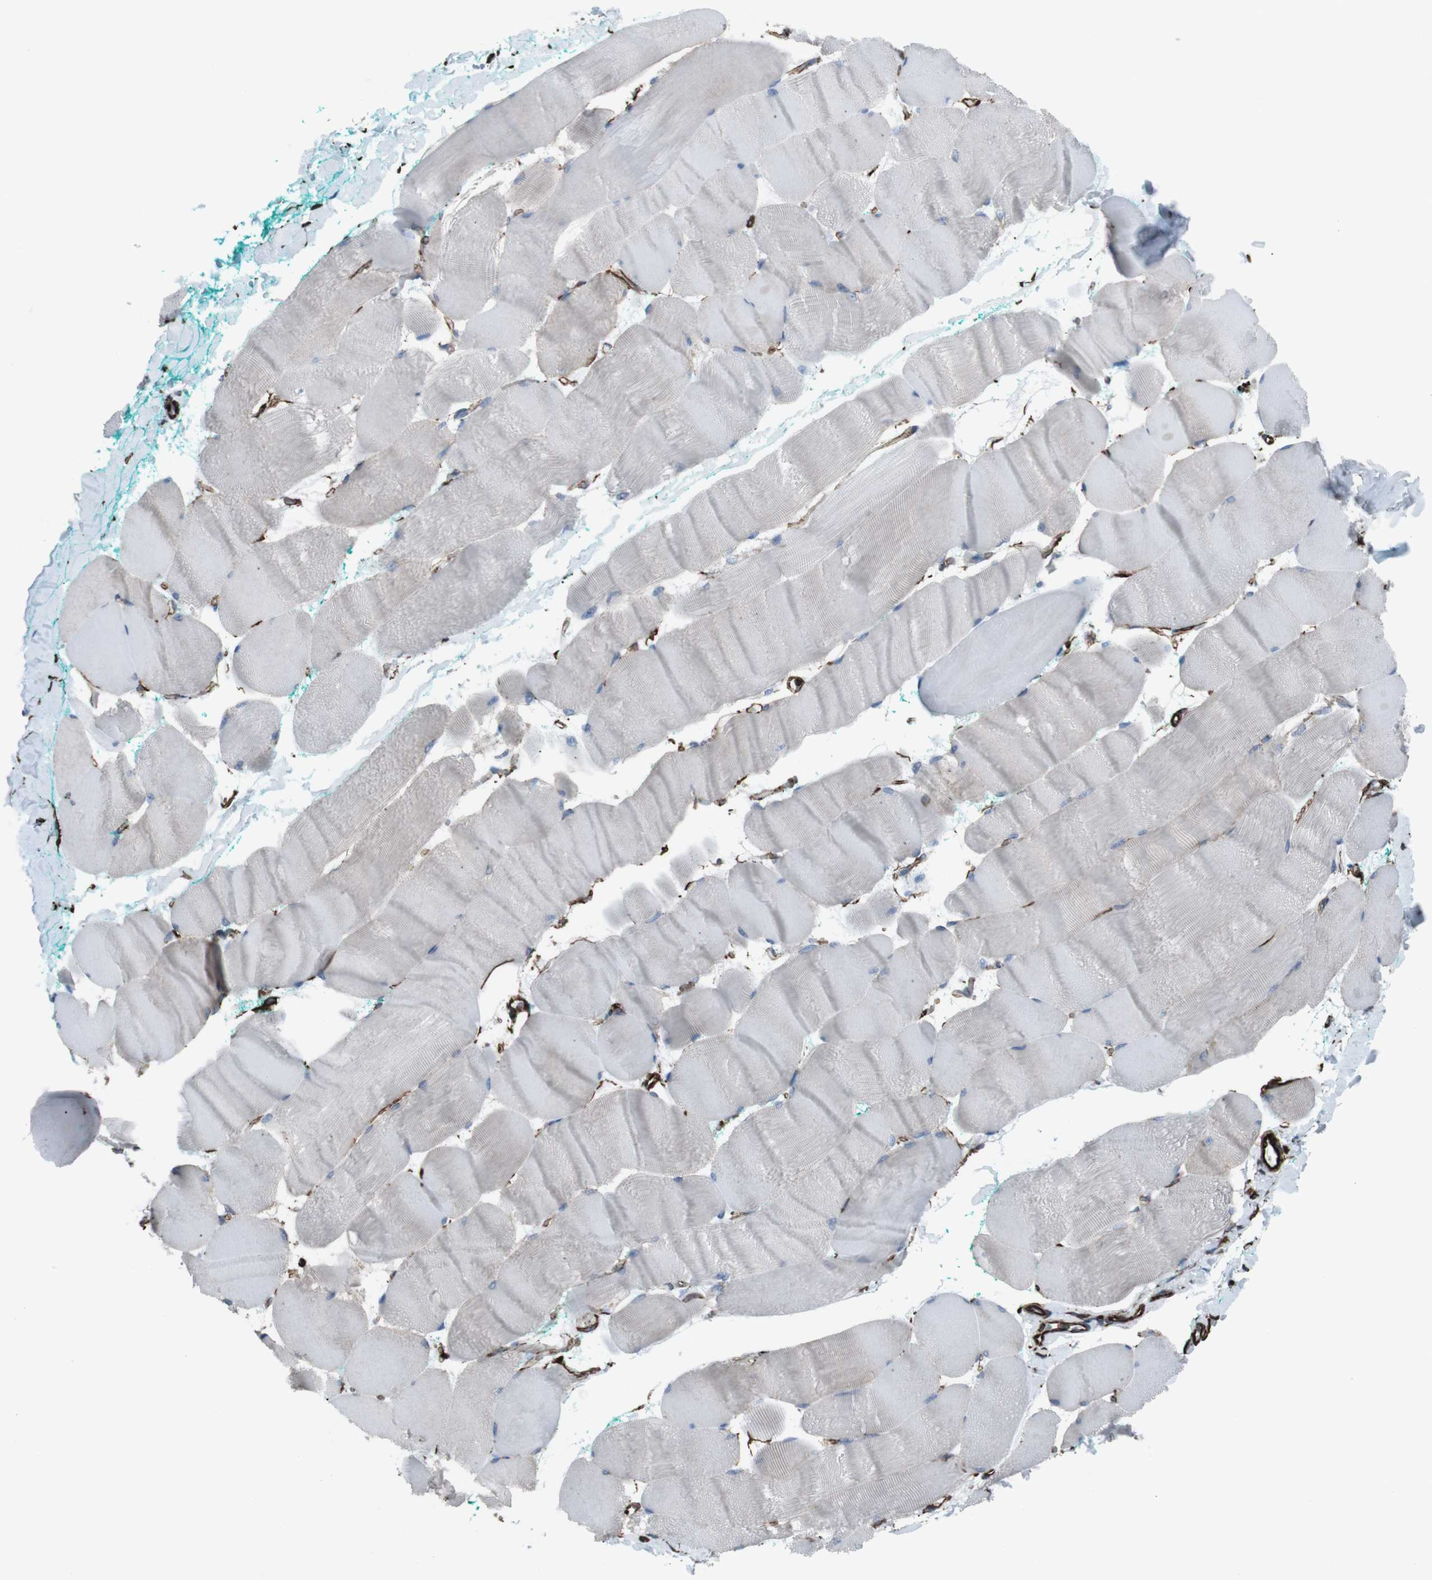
{"staining": {"intensity": "negative", "quantity": "none", "location": "none"}, "tissue": "skeletal muscle", "cell_type": "Myocytes", "image_type": "normal", "snomed": [{"axis": "morphology", "description": "Normal tissue, NOS"}, {"axis": "morphology", "description": "Squamous cell carcinoma, NOS"}, {"axis": "topography", "description": "Skeletal muscle"}], "caption": "The photomicrograph reveals no staining of myocytes in unremarkable skeletal muscle. The staining was performed using DAB to visualize the protein expression in brown, while the nuclei were stained in blue with hematoxylin (Magnification: 20x).", "gene": "ZDHHC6", "patient": {"sex": "male", "age": 51}}